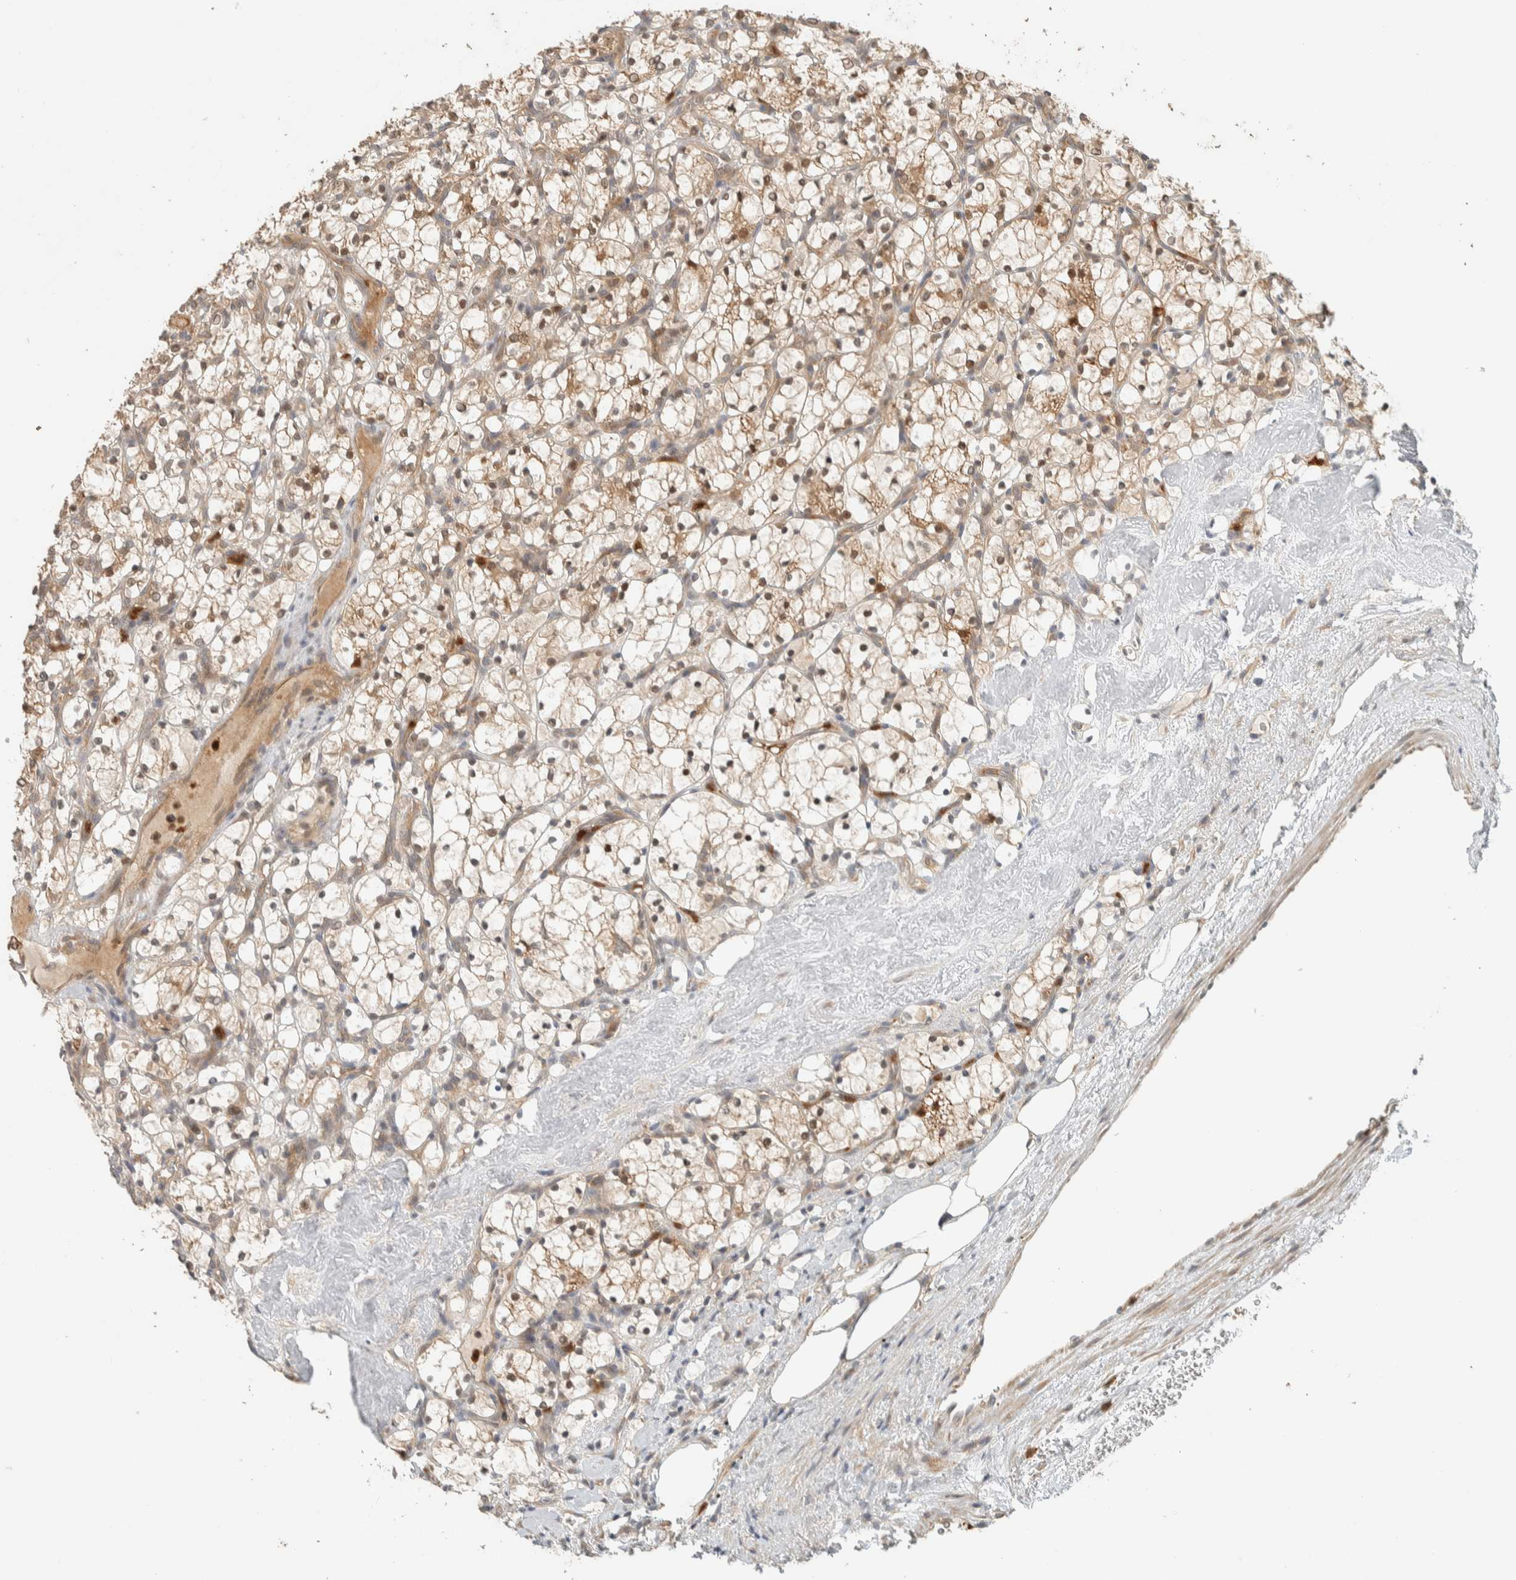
{"staining": {"intensity": "moderate", "quantity": ">75%", "location": "cytoplasmic/membranous,nuclear"}, "tissue": "renal cancer", "cell_type": "Tumor cells", "image_type": "cancer", "snomed": [{"axis": "morphology", "description": "Adenocarcinoma, NOS"}, {"axis": "topography", "description": "Kidney"}], "caption": "Immunohistochemical staining of human renal cancer (adenocarcinoma) displays medium levels of moderate cytoplasmic/membranous and nuclear expression in approximately >75% of tumor cells. Using DAB (3,3'-diaminobenzidine) (brown) and hematoxylin (blue) stains, captured at high magnification using brightfield microscopy.", "gene": "ADSS2", "patient": {"sex": "female", "age": 69}}